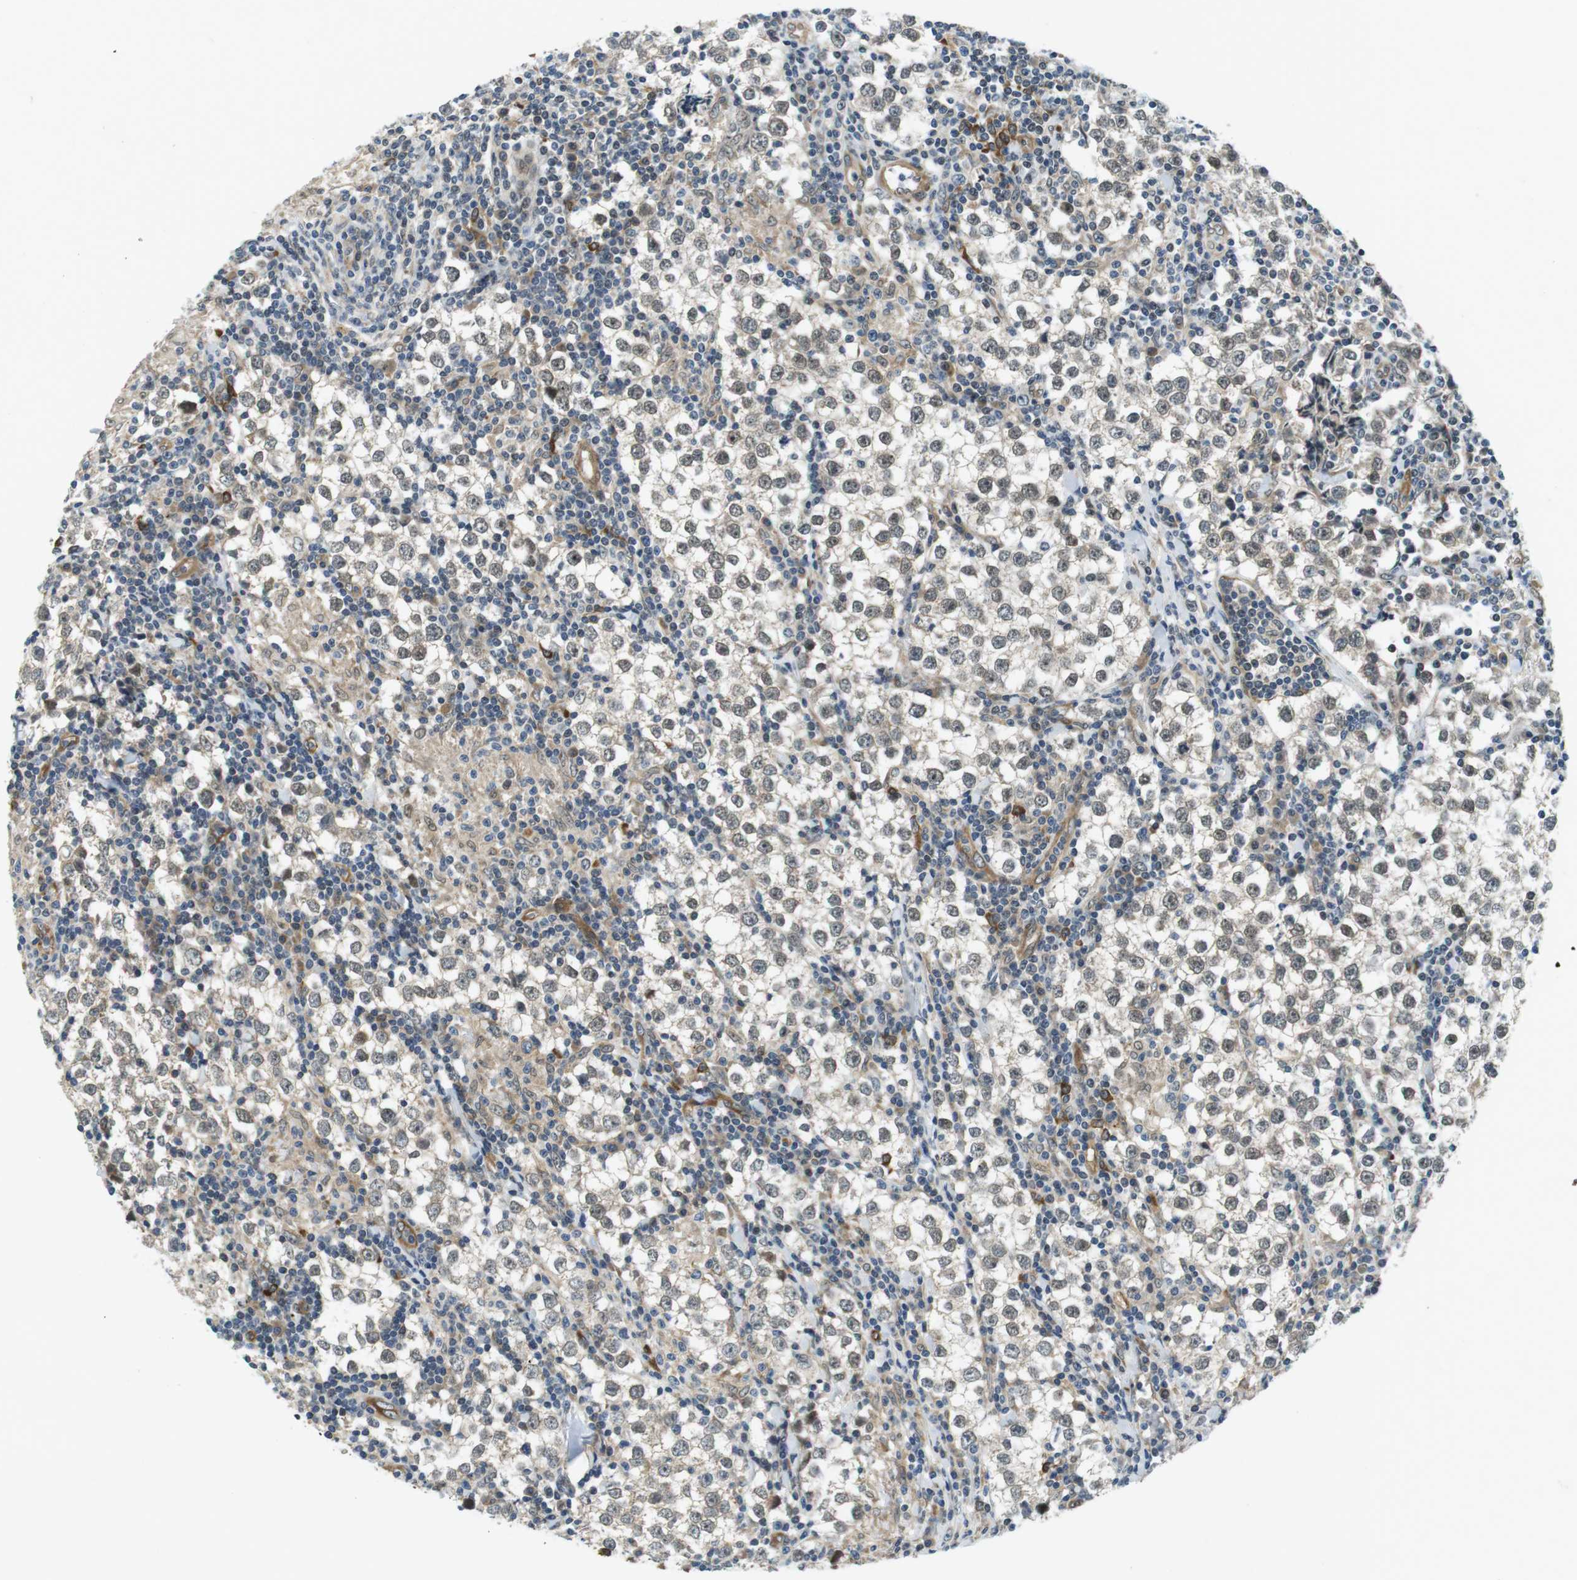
{"staining": {"intensity": "weak", "quantity": ">75%", "location": "nuclear"}, "tissue": "testis cancer", "cell_type": "Tumor cells", "image_type": "cancer", "snomed": [{"axis": "morphology", "description": "Seminoma, NOS"}, {"axis": "morphology", "description": "Carcinoma, Embryonal, NOS"}, {"axis": "topography", "description": "Testis"}], "caption": "Immunohistochemistry (IHC) photomicrograph of neoplastic tissue: human testis embryonal carcinoma stained using immunohistochemistry (IHC) reveals low levels of weak protein expression localized specifically in the nuclear of tumor cells, appearing as a nuclear brown color.", "gene": "PALD1", "patient": {"sex": "male", "age": 36}}